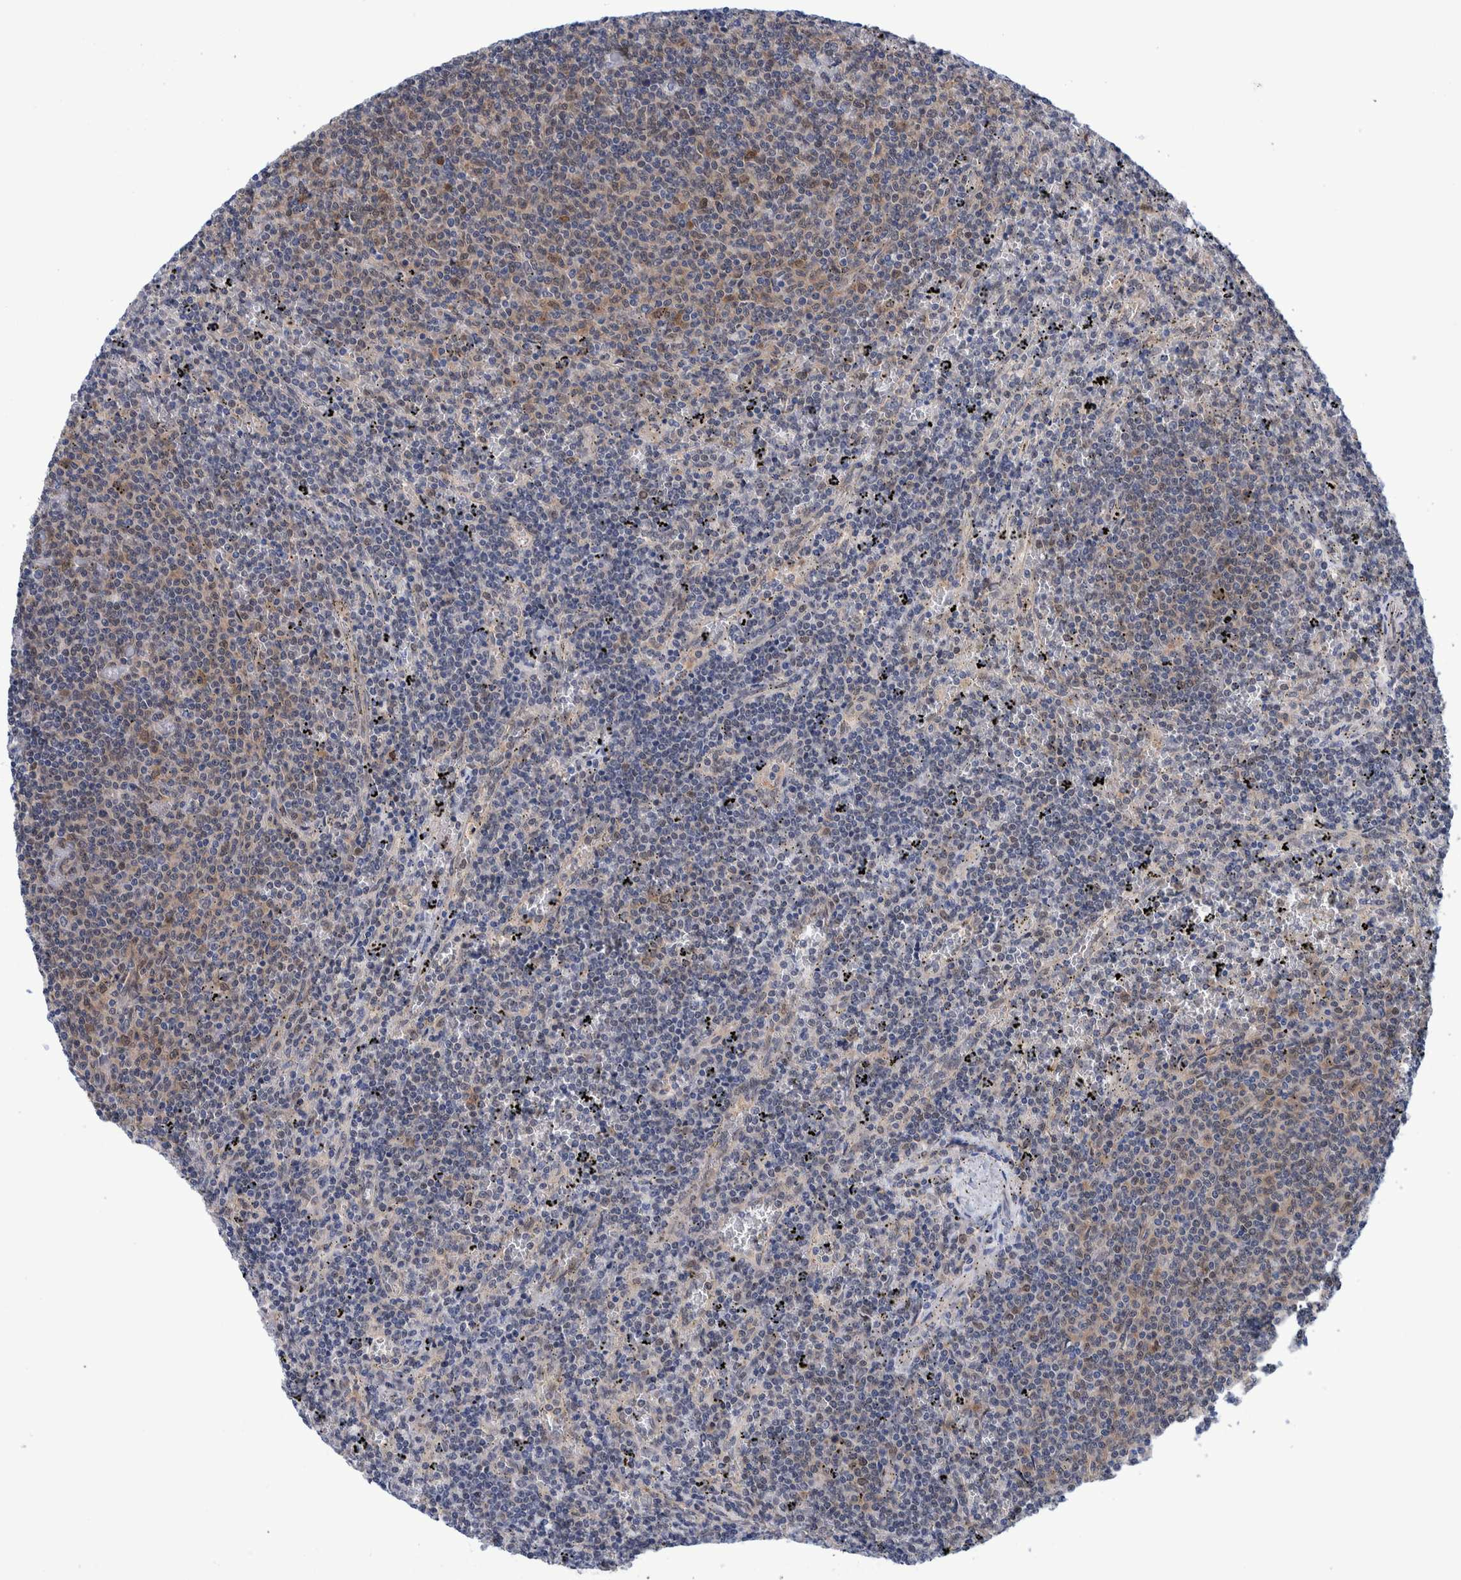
{"staining": {"intensity": "weak", "quantity": "<25%", "location": "nuclear"}, "tissue": "lymphoma", "cell_type": "Tumor cells", "image_type": "cancer", "snomed": [{"axis": "morphology", "description": "Malignant lymphoma, non-Hodgkin's type, Low grade"}, {"axis": "topography", "description": "Spleen"}], "caption": "Lymphoma stained for a protein using IHC reveals no expression tumor cells.", "gene": "PFAS", "patient": {"sex": "female", "age": 50}}